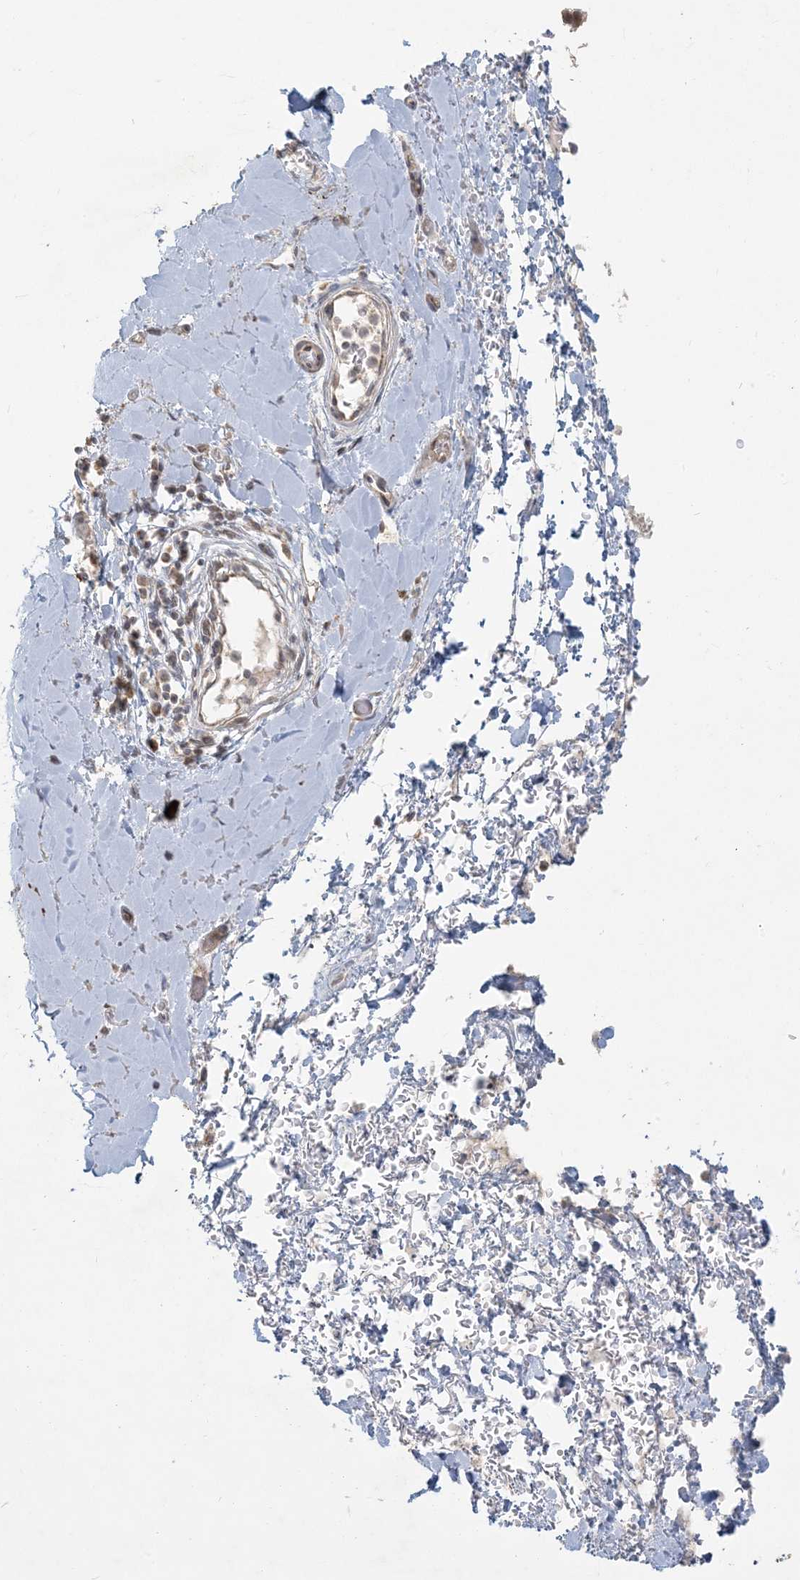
{"staining": {"intensity": "weak", "quantity": ">75%", "location": "cytoplasmic/membranous"}, "tissue": "soft tissue", "cell_type": "Fibroblasts", "image_type": "normal", "snomed": [{"axis": "morphology", "description": "Normal tissue, NOS"}, {"axis": "morphology", "description": "Adenocarcinoma, NOS"}, {"axis": "topography", "description": "Stomach, upper"}, {"axis": "topography", "description": "Peripheral nerve tissue"}], "caption": "Normal soft tissue reveals weak cytoplasmic/membranous staining in approximately >75% of fibroblasts, visualized by immunohistochemistry.", "gene": "MCAT", "patient": {"sex": "male", "age": 62}}